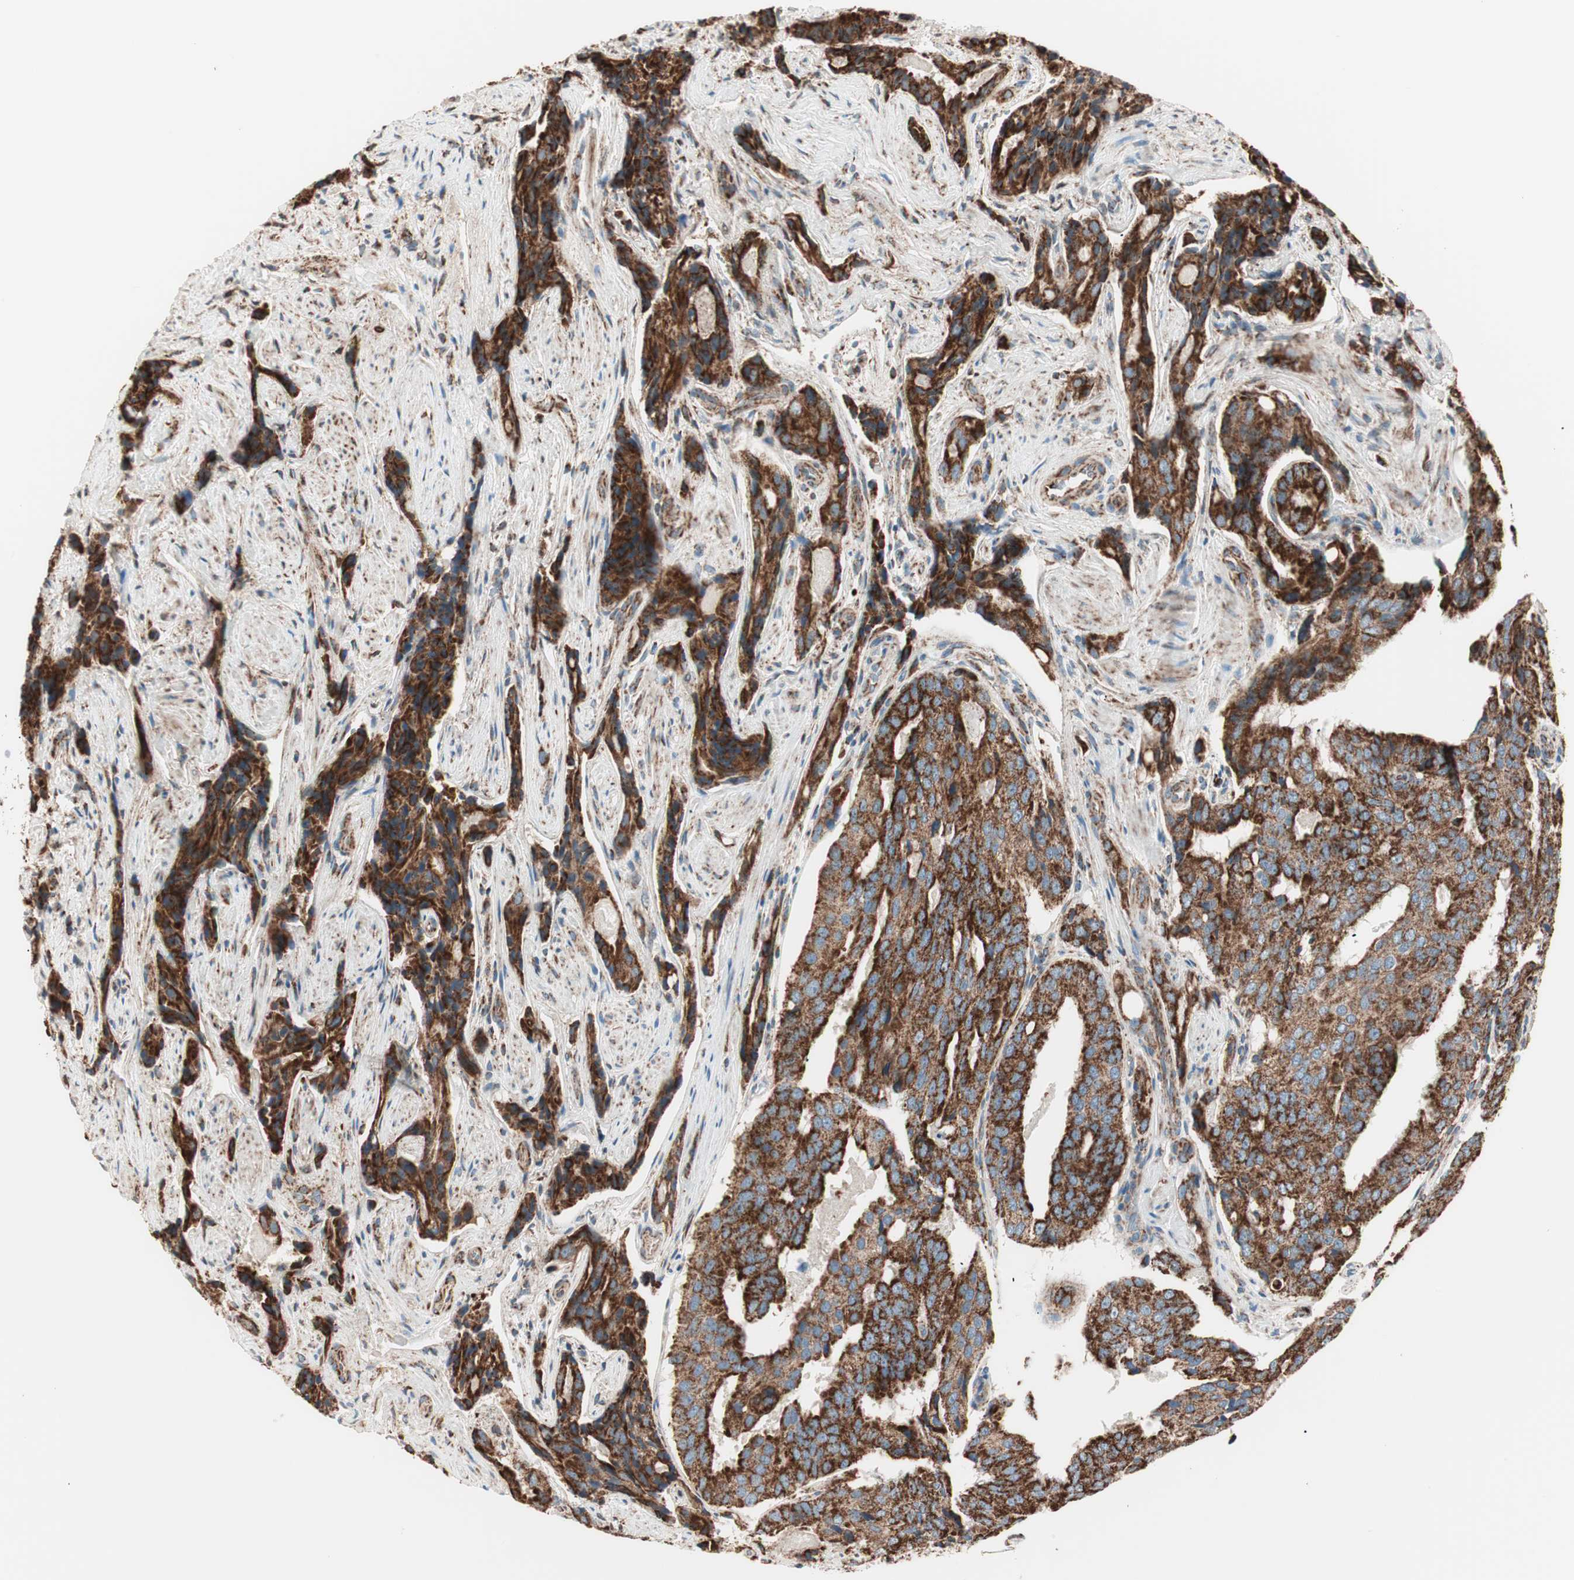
{"staining": {"intensity": "strong", "quantity": ">75%", "location": "cytoplasmic/membranous"}, "tissue": "prostate cancer", "cell_type": "Tumor cells", "image_type": "cancer", "snomed": [{"axis": "morphology", "description": "Adenocarcinoma, High grade"}, {"axis": "topography", "description": "Prostate"}], "caption": "Immunohistochemical staining of human prostate cancer (adenocarcinoma (high-grade)) displays high levels of strong cytoplasmic/membranous staining in approximately >75% of tumor cells.", "gene": "TOMM22", "patient": {"sex": "male", "age": 58}}